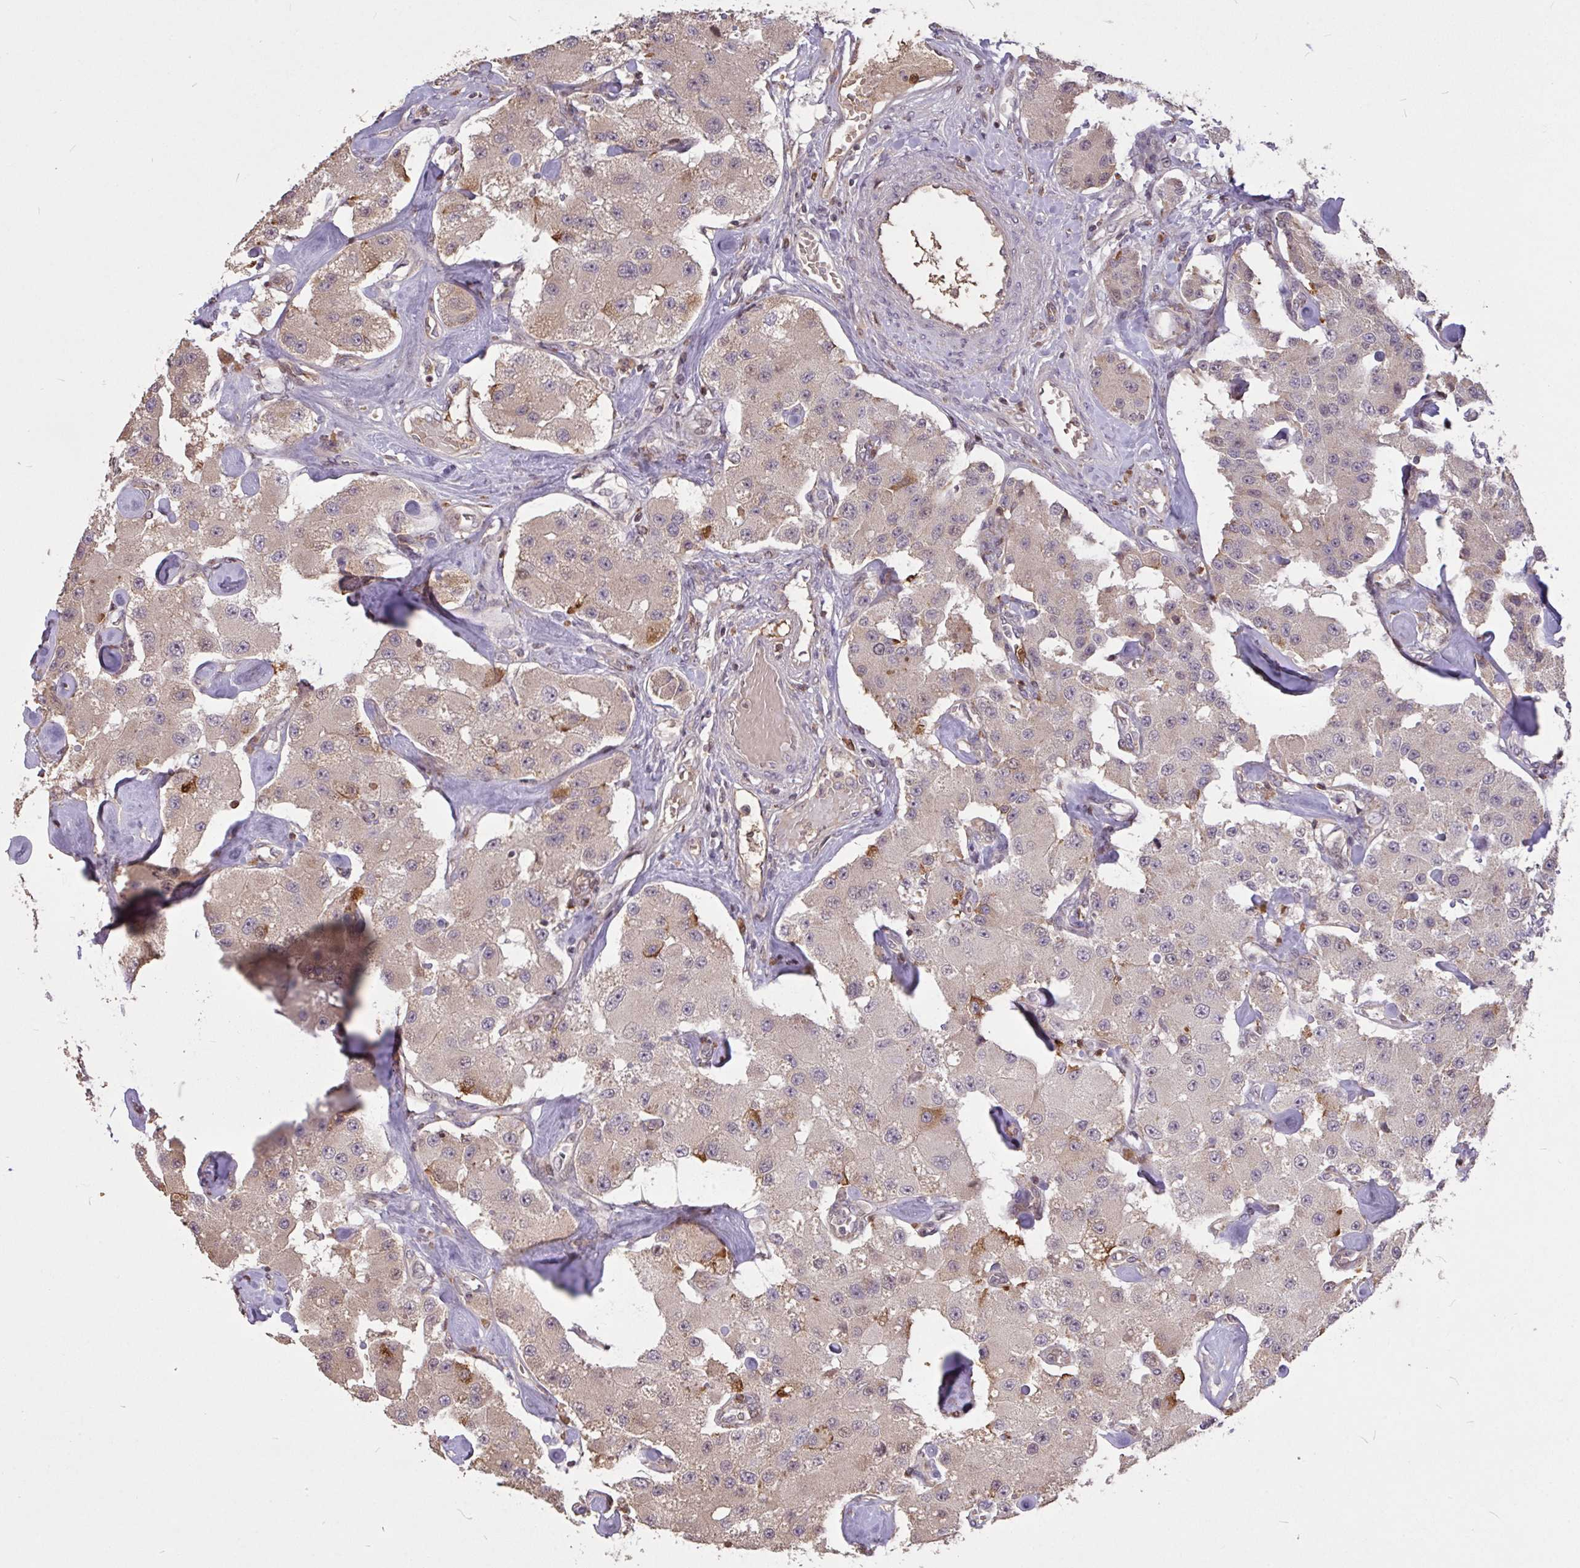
{"staining": {"intensity": "negative", "quantity": "none", "location": "none"}, "tissue": "carcinoid", "cell_type": "Tumor cells", "image_type": "cancer", "snomed": [{"axis": "morphology", "description": "Carcinoid, malignant, NOS"}, {"axis": "topography", "description": "Pancreas"}], "caption": "A histopathology image of carcinoid stained for a protein demonstrates no brown staining in tumor cells. The staining is performed using DAB brown chromogen with nuclei counter-stained in using hematoxylin.", "gene": "FCER1A", "patient": {"sex": "male", "age": 41}}